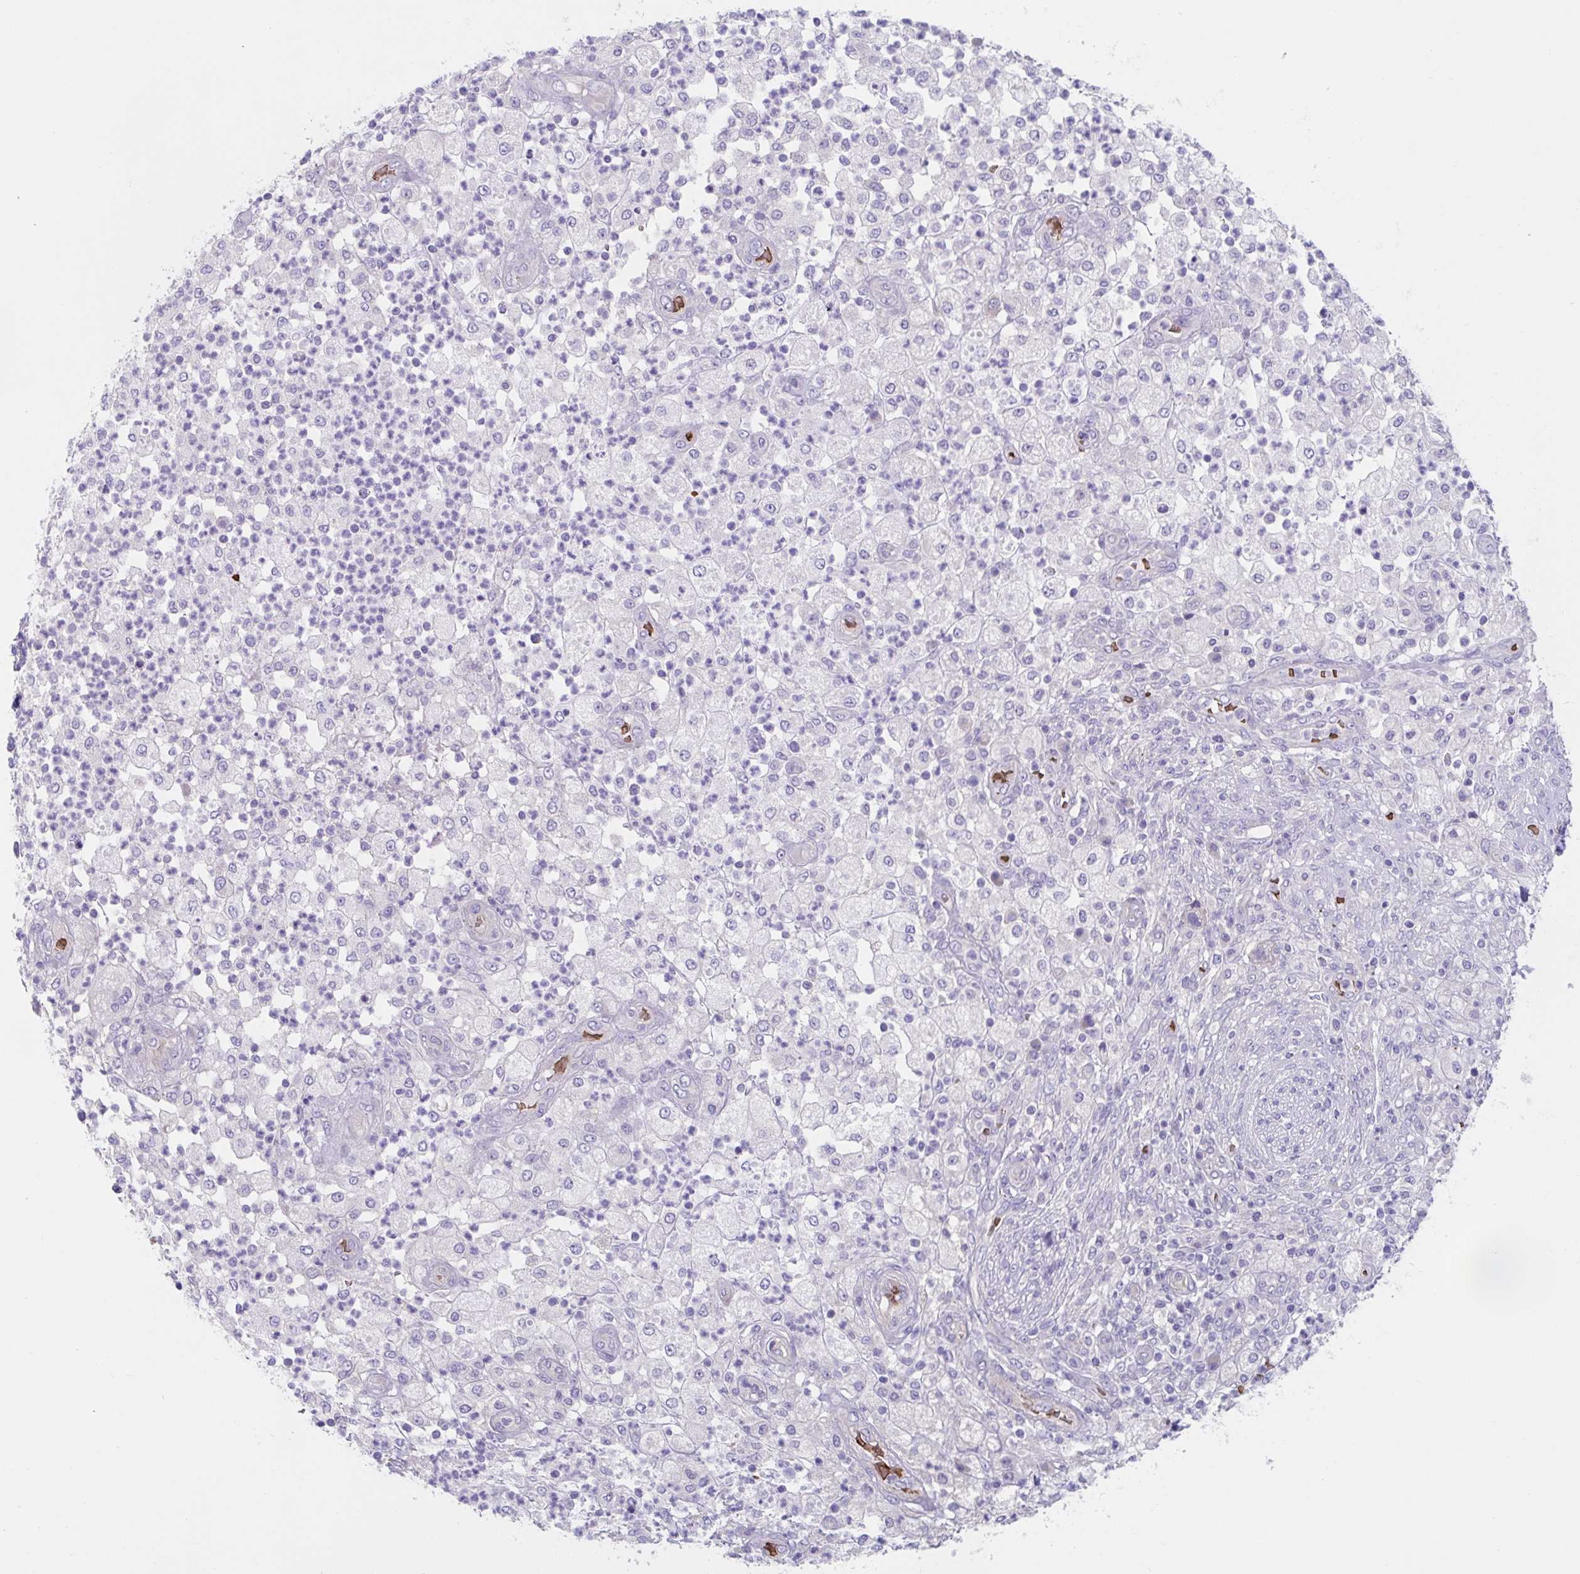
{"staining": {"intensity": "negative", "quantity": "none", "location": "none"}, "tissue": "pancreatic cancer", "cell_type": "Tumor cells", "image_type": "cancer", "snomed": [{"axis": "morphology", "description": "Adenocarcinoma, NOS"}, {"axis": "topography", "description": "Pancreas"}], "caption": "DAB immunohistochemical staining of human pancreatic cancer displays no significant expression in tumor cells.", "gene": "TTC30B", "patient": {"sex": "female", "age": 72}}